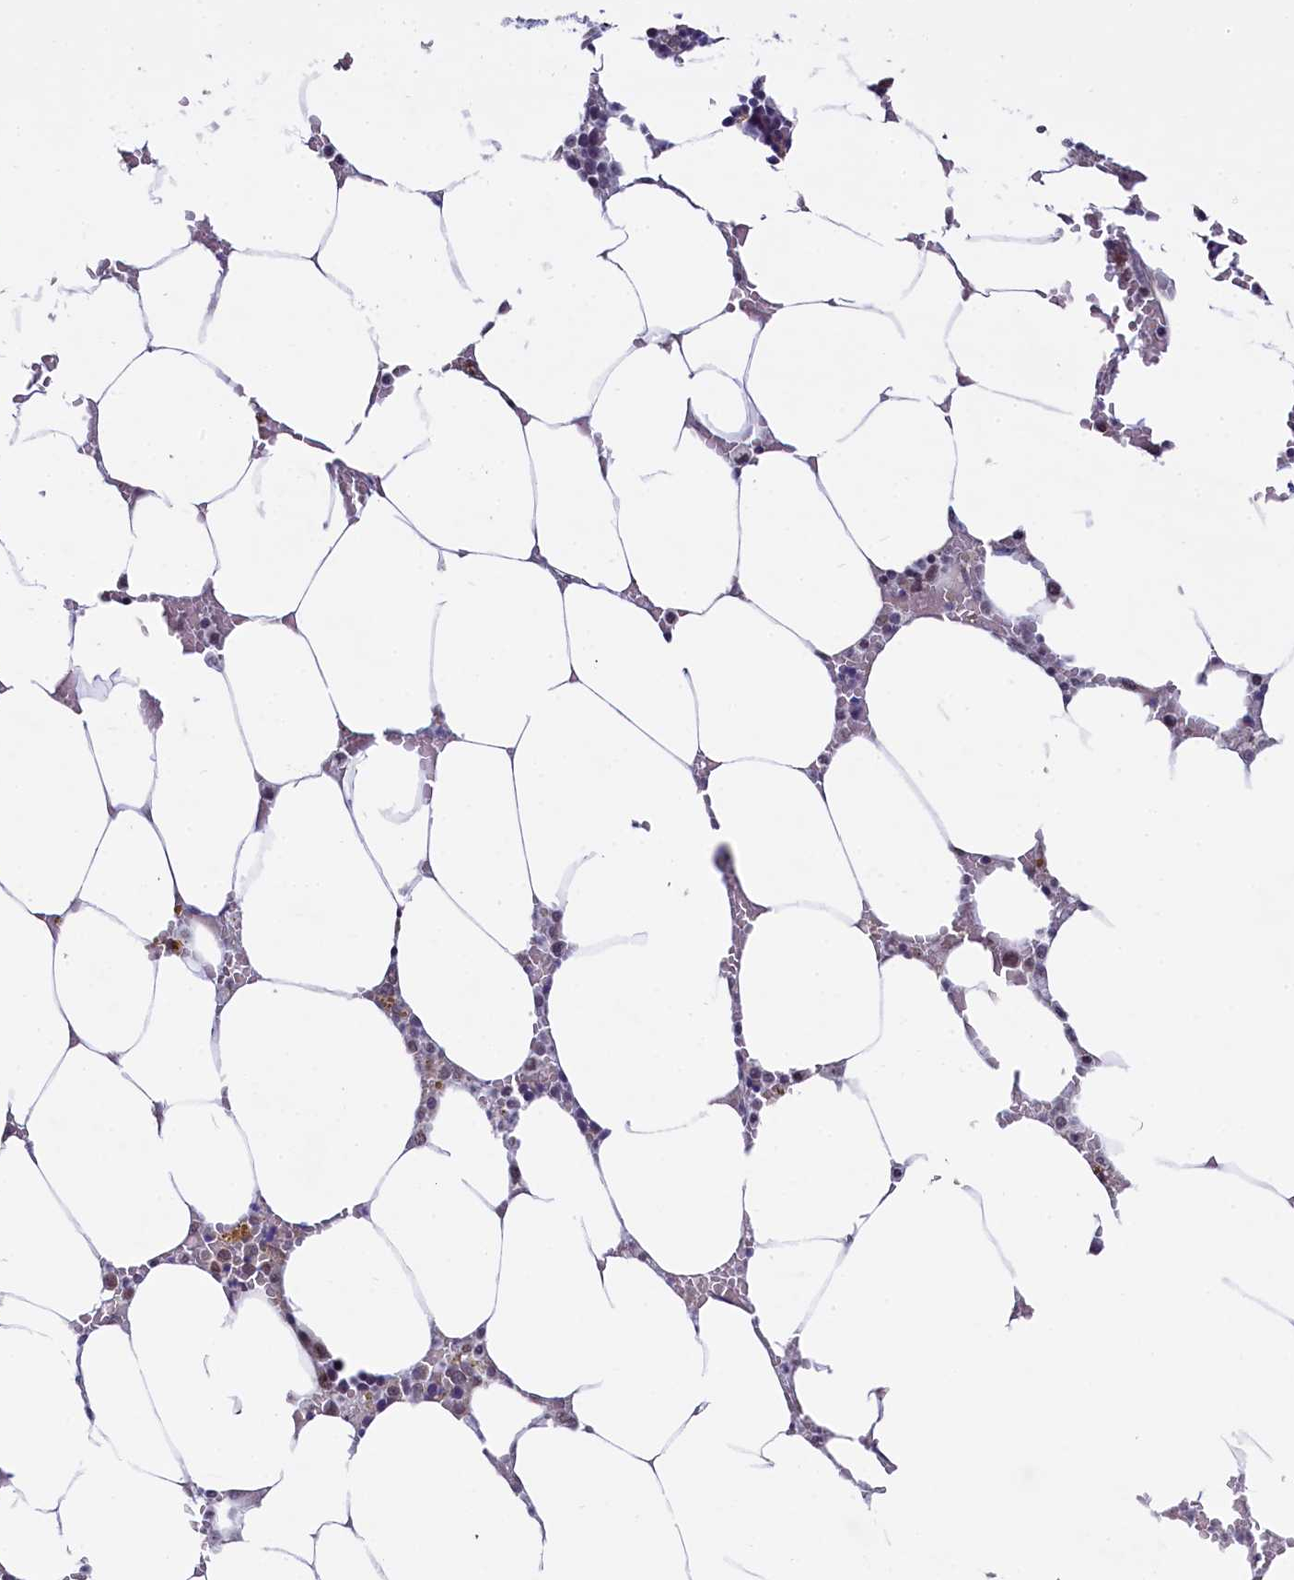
{"staining": {"intensity": "moderate", "quantity": "25%-75%", "location": "nuclear"}, "tissue": "bone marrow", "cell_type": "Hematopoietic cells", "image_type": "normal", "snomed": [{"axis": "morphology", "description": "Normal tissue, NOS"}, {"axis": "topography", "description": "Bone marrow"}], "caption": "A medium amount of moderate nuclear positivity is identified in approximately 25%-75% of hematopoietic cells in unremarkable bone marrow. (DAB (3,3'-diaminobenzidine) = brown stain, brightfield microscopy at high magnification).", "gene": "PPHLN1", "patient": {"sex": "male", "age": 70}}